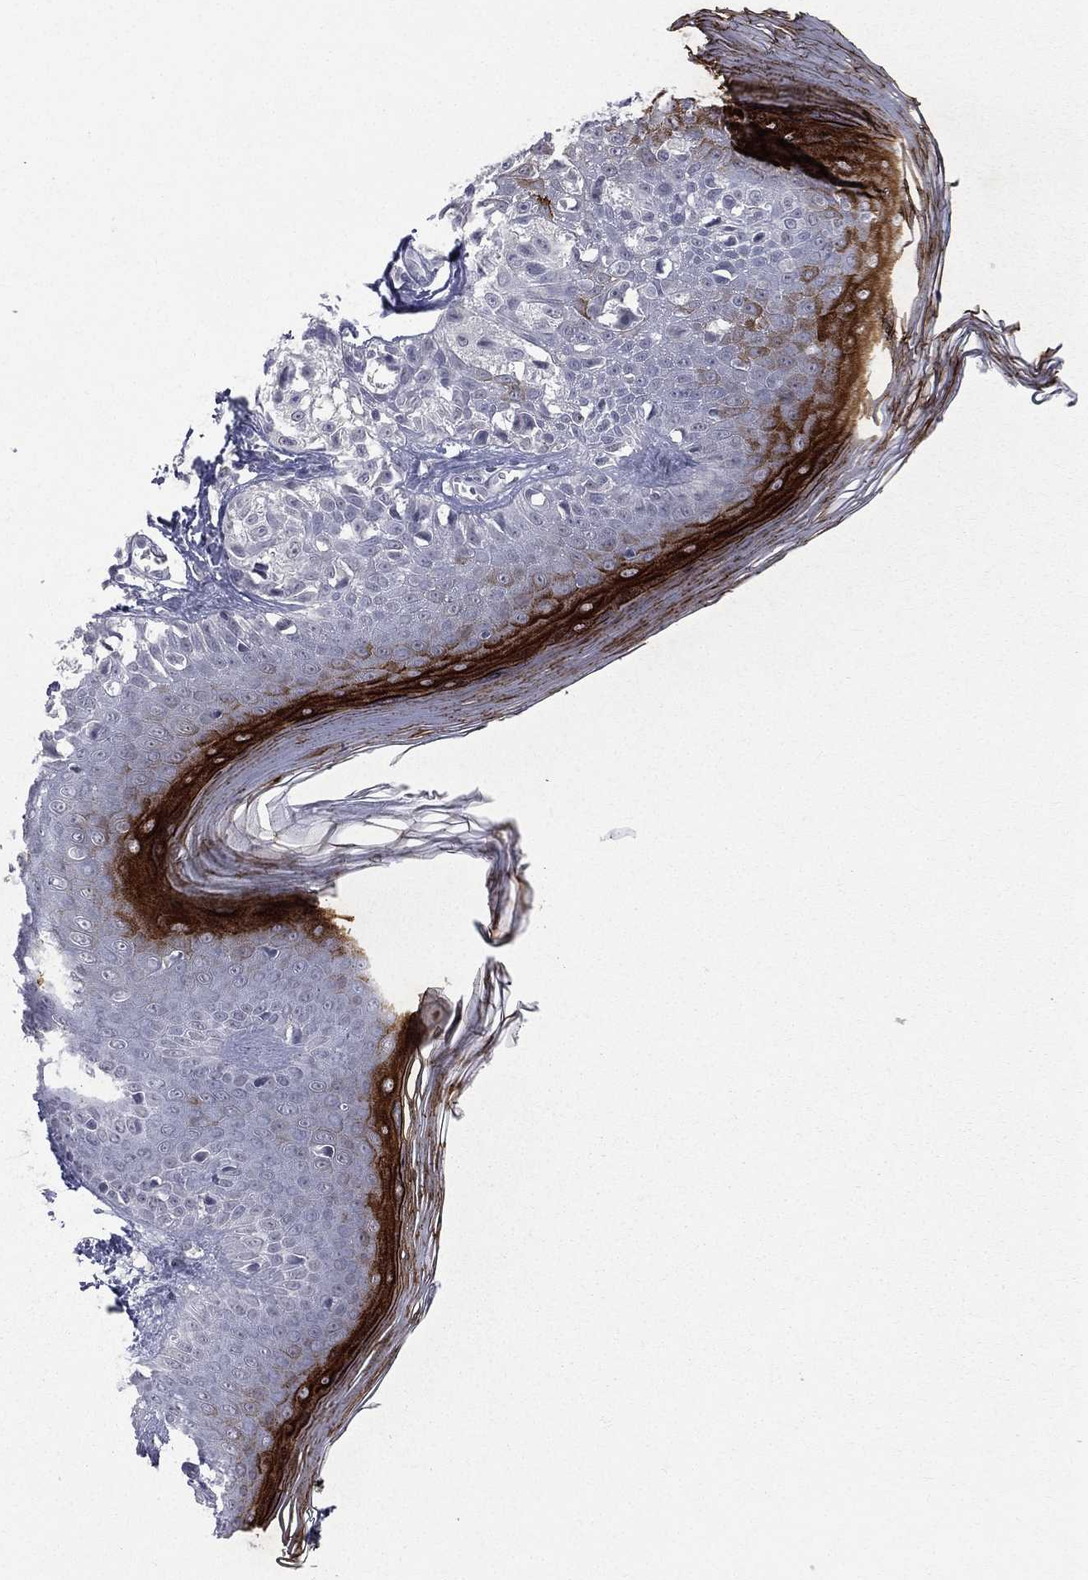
{"staining": {"intensity": "negative", "quantity": "none", "location": "none"}, "tissue": "melanoma", "cell_type": "Tumor cells", "image_type": "cancer", "snomed": [{"axis": "morphology", "description": "Malignant melanoma, NOS"}, {"axis": "topography", "description": "Skin"}], "caption": "Melanoma was stained to show a protein in brown. There is no significant staining in tumor cells. The staining was performed using DAB (3,3'-diaminobenzidine) to visualize the protein expression in brown, while the nuclei were stained in blue with hematoxylin (Magnification: 20x).", "gene": "DMKN", "patient": {"sex": "male", "age": 61}}